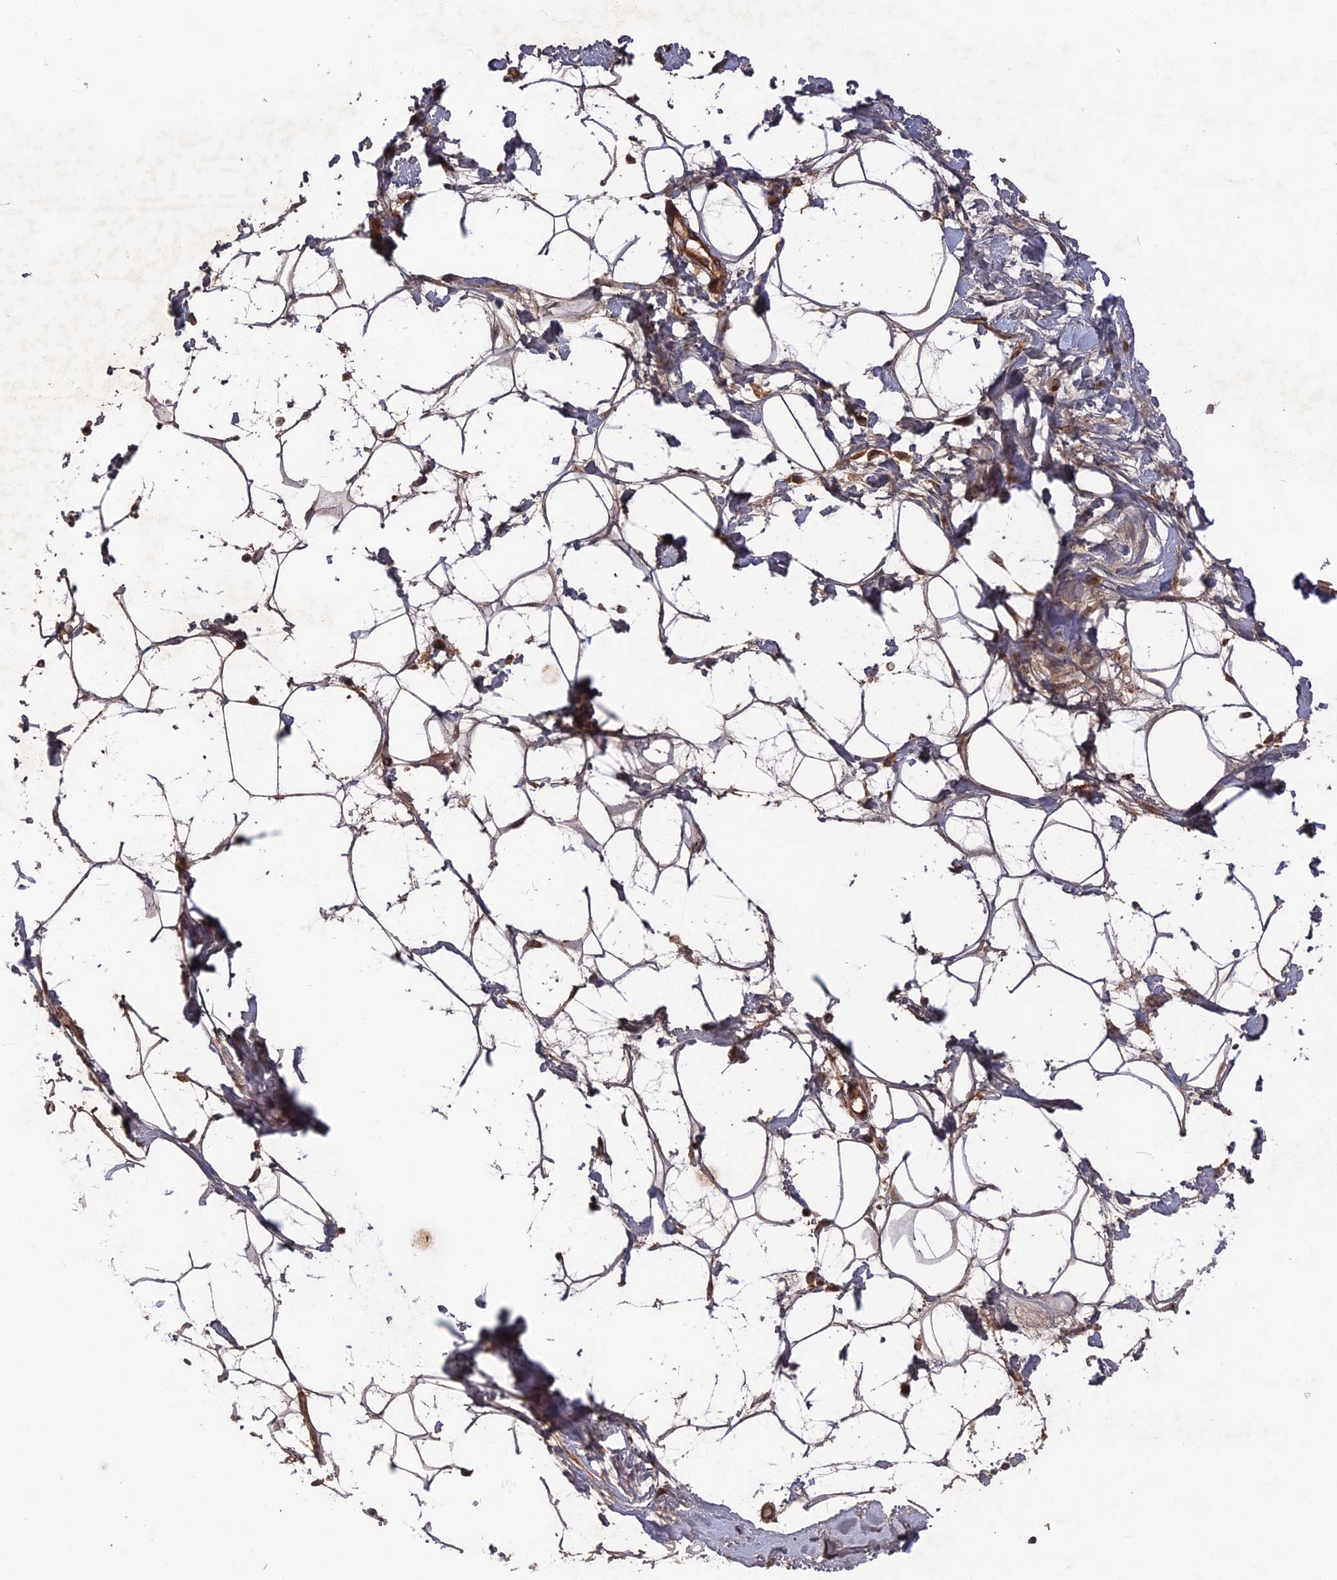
{"staining": {"intensity": "weak", "quantity": "25%-75%", "location": "cytoplasmic/membranous"}, "tissue": "adipose tissue", "cell_type": "Adipocytes", "image_type": "normal", "snomed": [{"axis": "morphology", "description": "Normal tissue, NOS"}, {"axis": "topography", "description": "Breast"}], "caption": "Unremarkable adipose tissue reveals weak cytoplasmic/membranous staining in approximately 25%-75% of adipocytes, visualized by immunohistochemistry. The protein is shown in brown color, while the nuclei are stained blue.", "gene": "DEF8", "patient": {"sex": "female", "age": 26}}